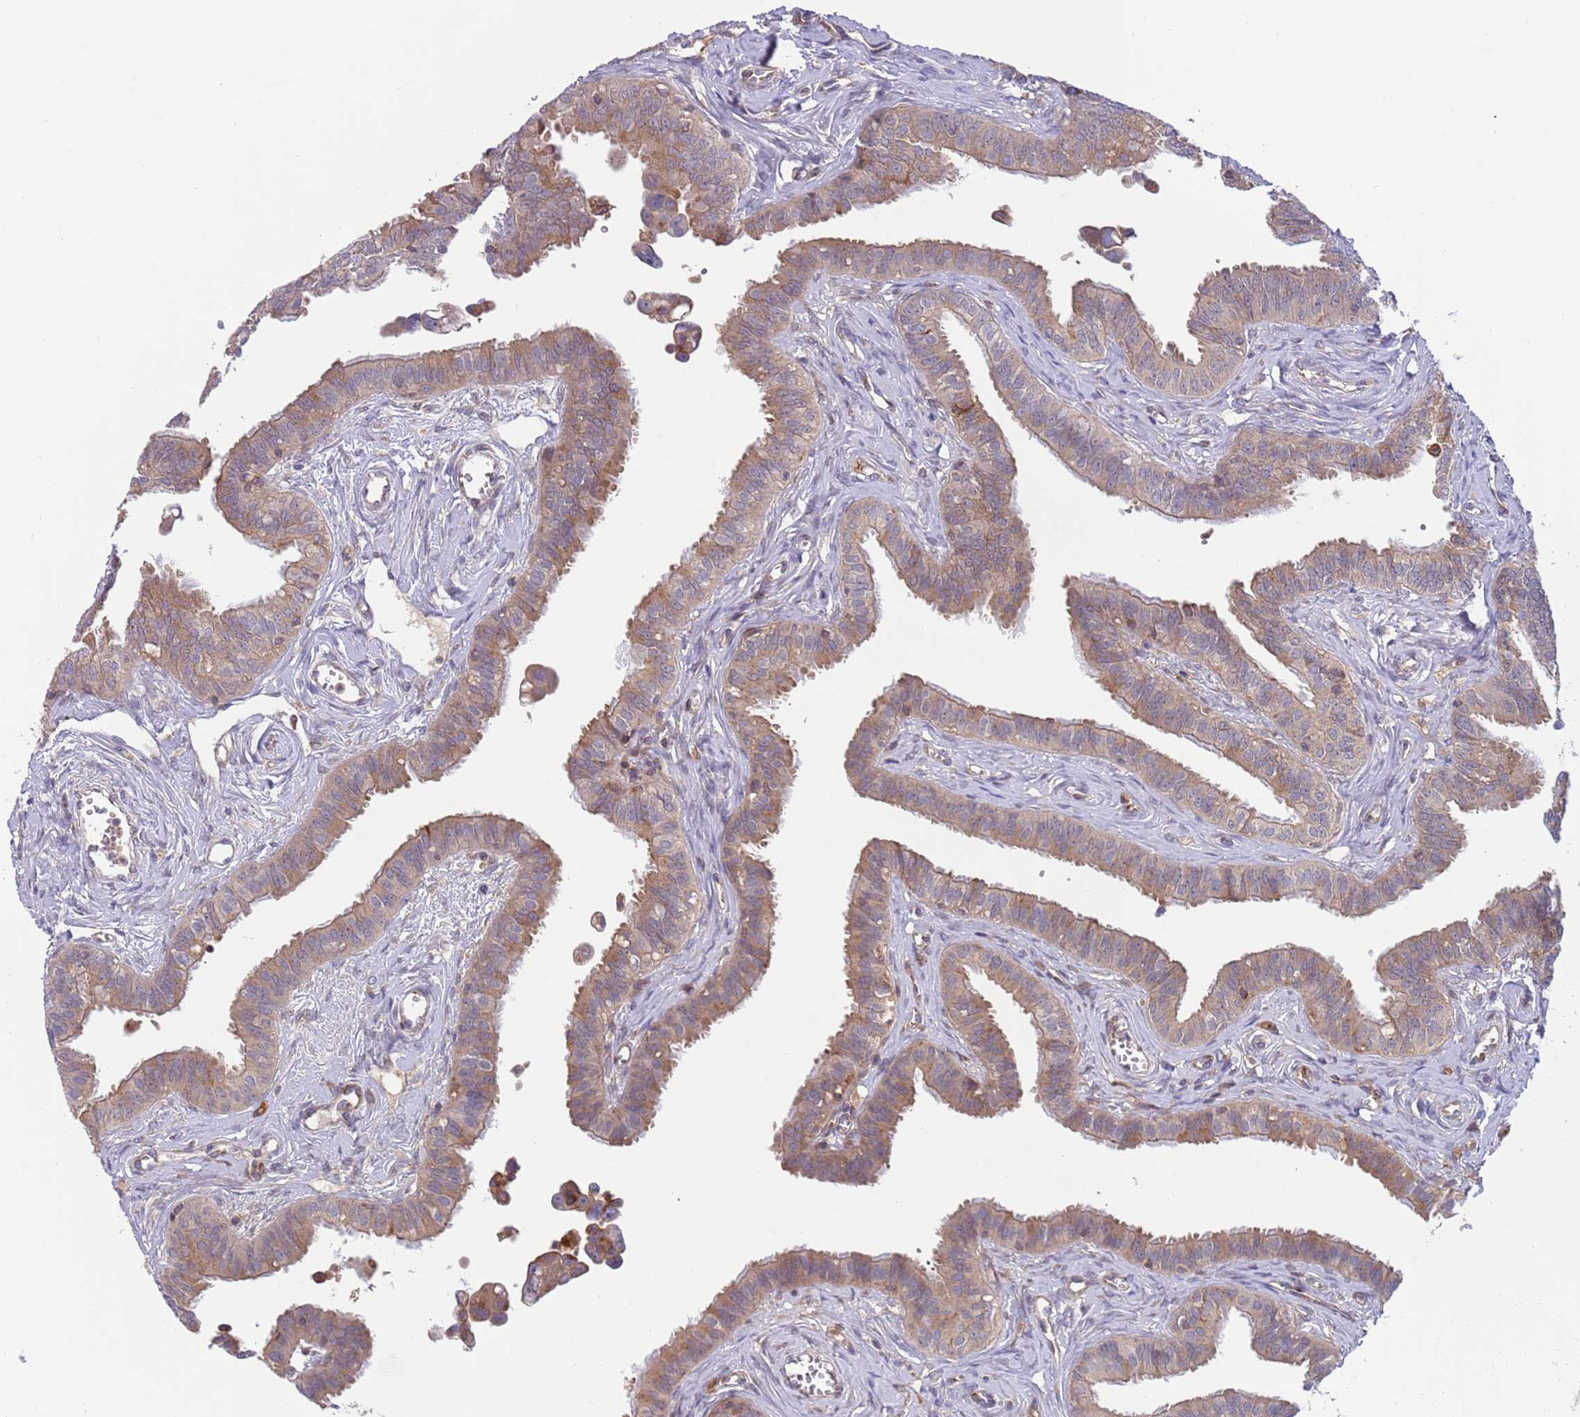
{"staining": {"intensity": "weak", "quantity": ">75%", "location": "cytoplasmic/membranous"}, "tissue": "fallopian tube", "cell_type": "Glandular cells", "image_type": "normal", "snomed": [{"axis": "morphology", "description": "Normal tissue, NOS"}, {"axis": "morphology", "description": "Carcinoma, NOS"}, {"axis": "topography", "description": "Fallopian tube"}, {"axis": "topography", "description": "Ovary"}], "caption": "Weak cytoplasmic/membranous protein expression is seen in about >75% of glandular cells in fallopian tube. (Brightfield microscopy of DAB IHC at high magnification).", "gene": "BTBD7", "patient": {"sex": "female", "age": 59}}